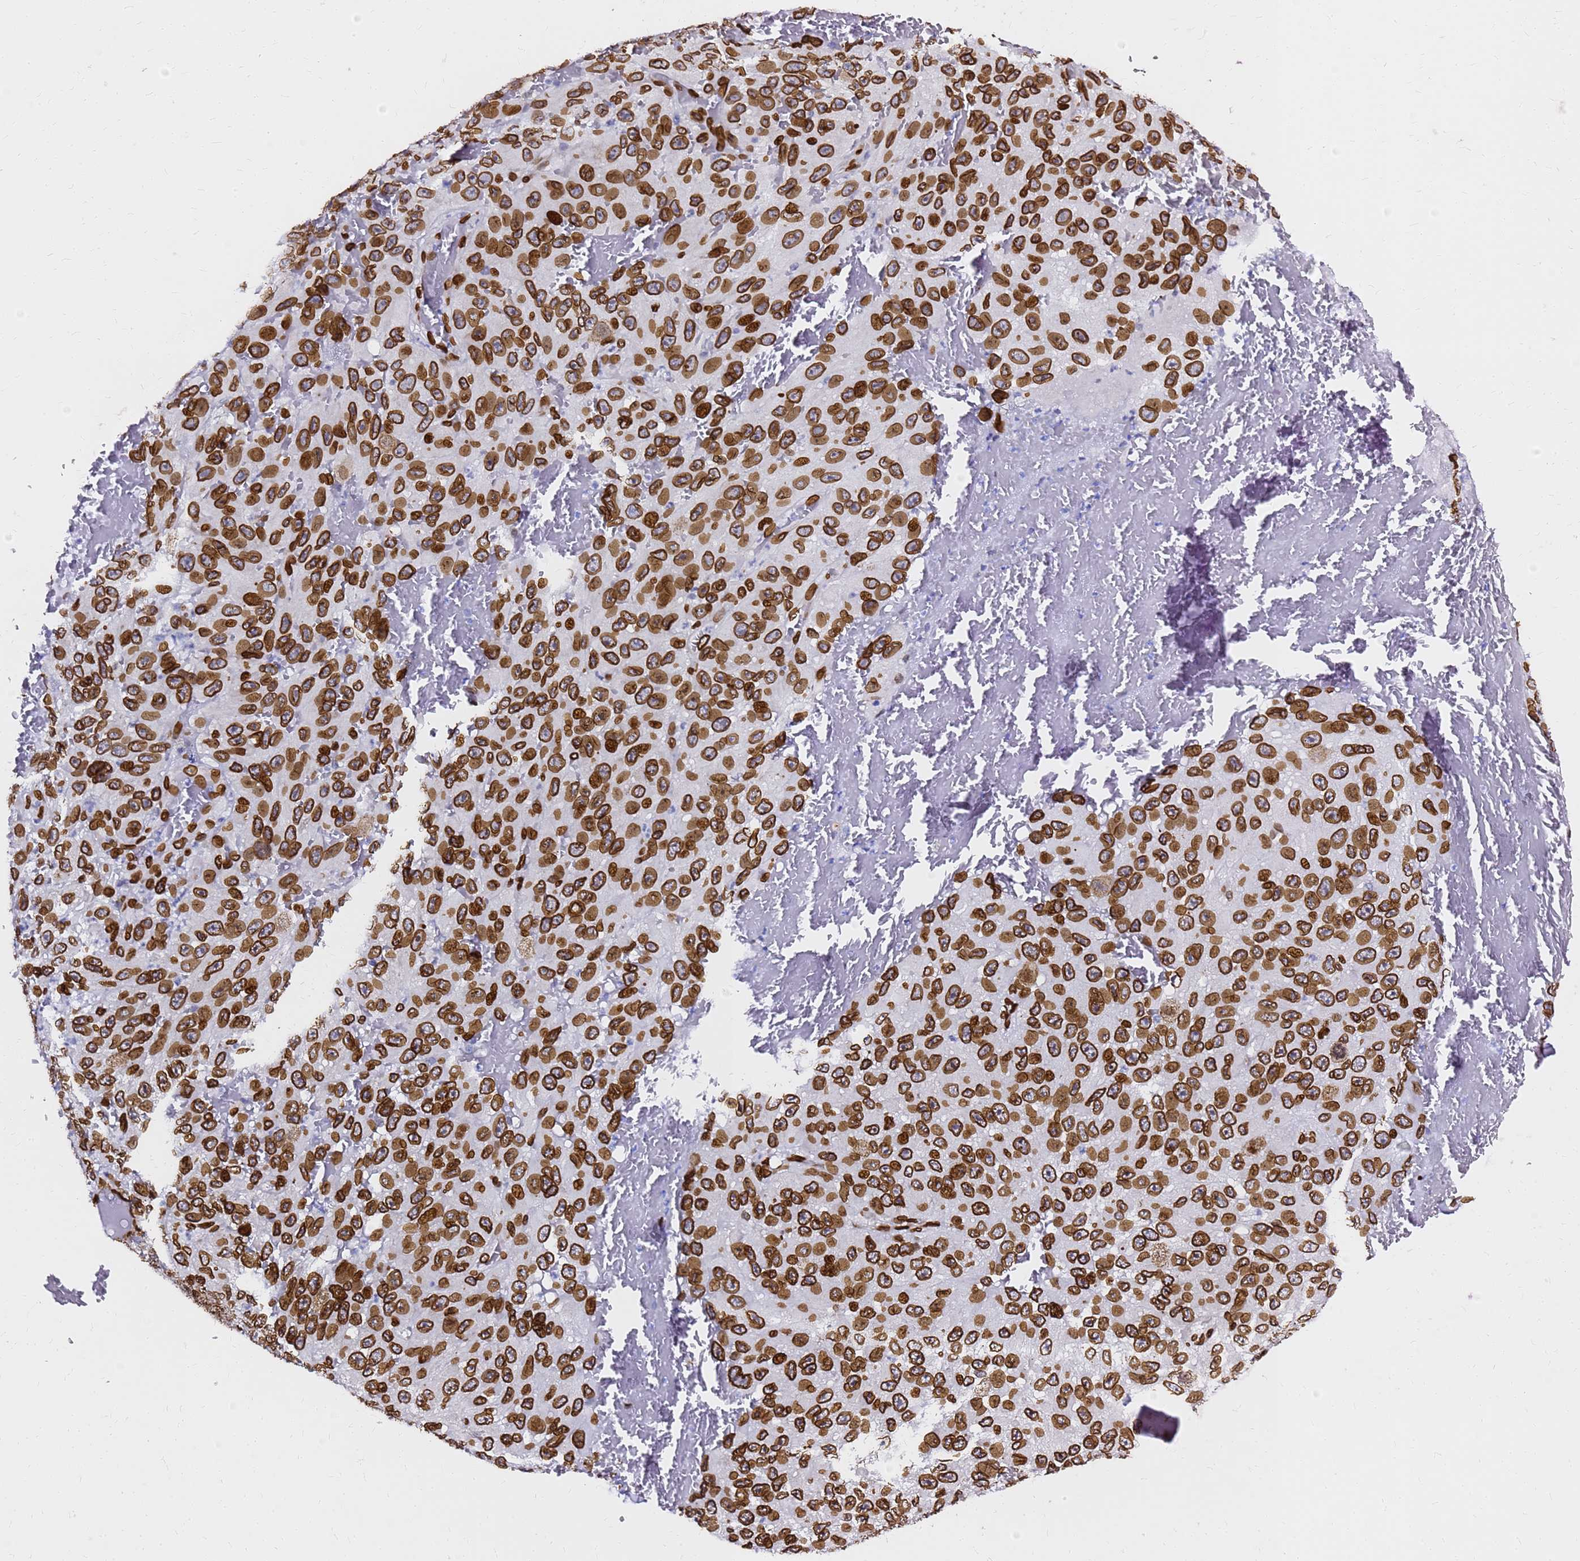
{"staining": {"intensity": "strong", "quantity": ">75%", "location": "cytoplasmic/membranous,nuclear"}, "tissue": "melanoma", "cell_type": "Tumor cells", "image_type": "cancer", "snomed": [{"axis": "morphology", "description": "Normal tissue, NOS"}, {"axis": "morphology", "description": "Malignant melanoma, NOS"}, {"axis": "topography", "description": "Skin"}], "caption": "This is a histology image of immunohistochemistry staining of malignant melanoma, which shows strong positivity in the cytoplasmic/membranous and nuclear of tumor cells.", "gene": "C6orf141", "patient": {"sex": "female", "age": 96}}